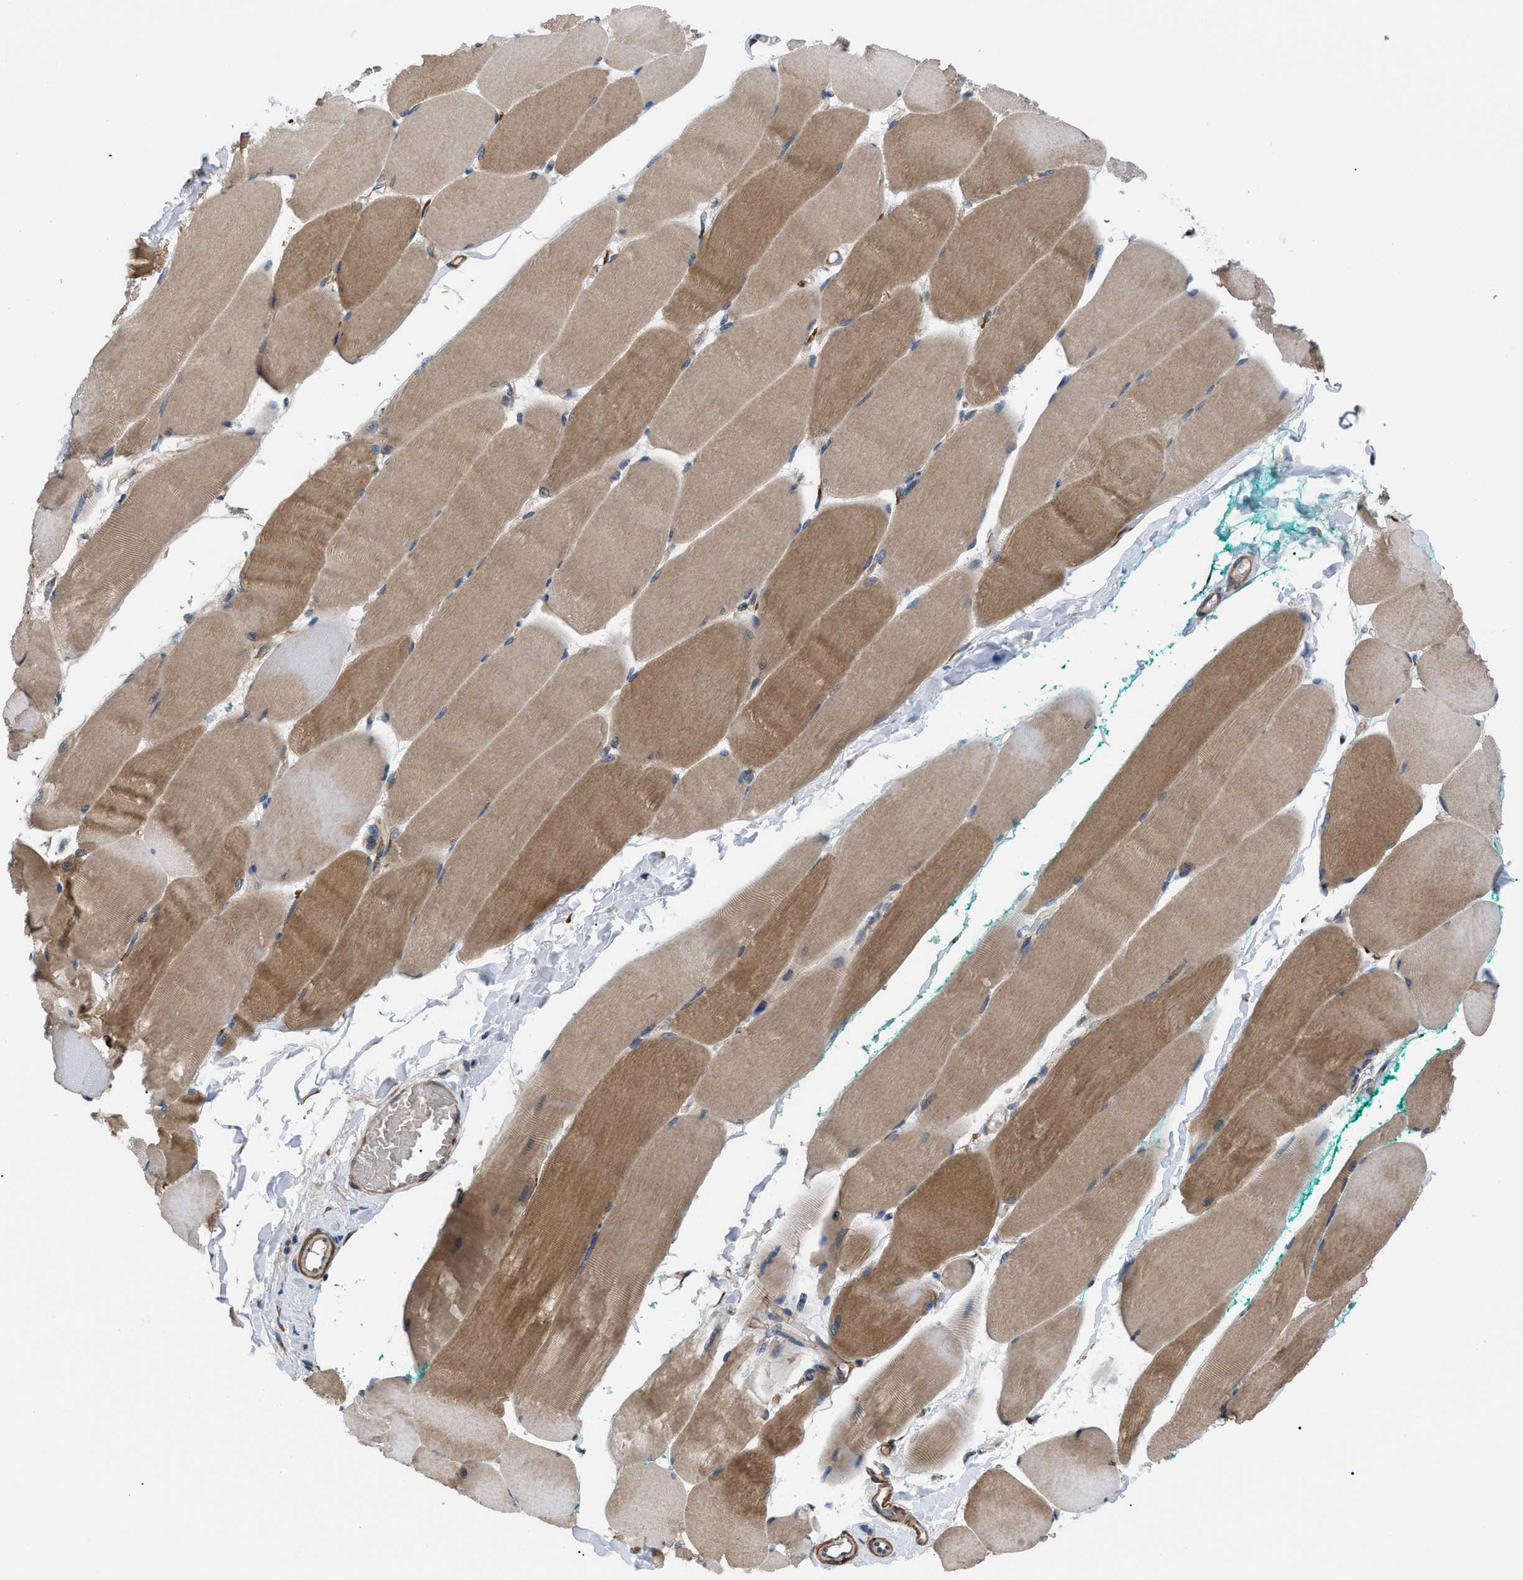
{"staining": {"intensity": "moderate", "quantity": ">75%", "location": "cytoplasmic/membranous"}, "tissue": "skeletal muscle", "cell_type": "Myocytes", "image_type": "normal", "snomed": [{"axis": "morphology", "description": "Normal tissue, NOS"}, {"axis": "morphology", "description": "Squamous cell carcinoma, NOS"}, {"axis": "topography", "description": "Skeletal muscle"}], "caption": "This is an image of IHC staining of normal skeletal muscle, which shows moderate expression in the cytoplasmic/membranous of myocytes.", "gene": "MYO10", "patient": {"sex": "male", "age": 51}}